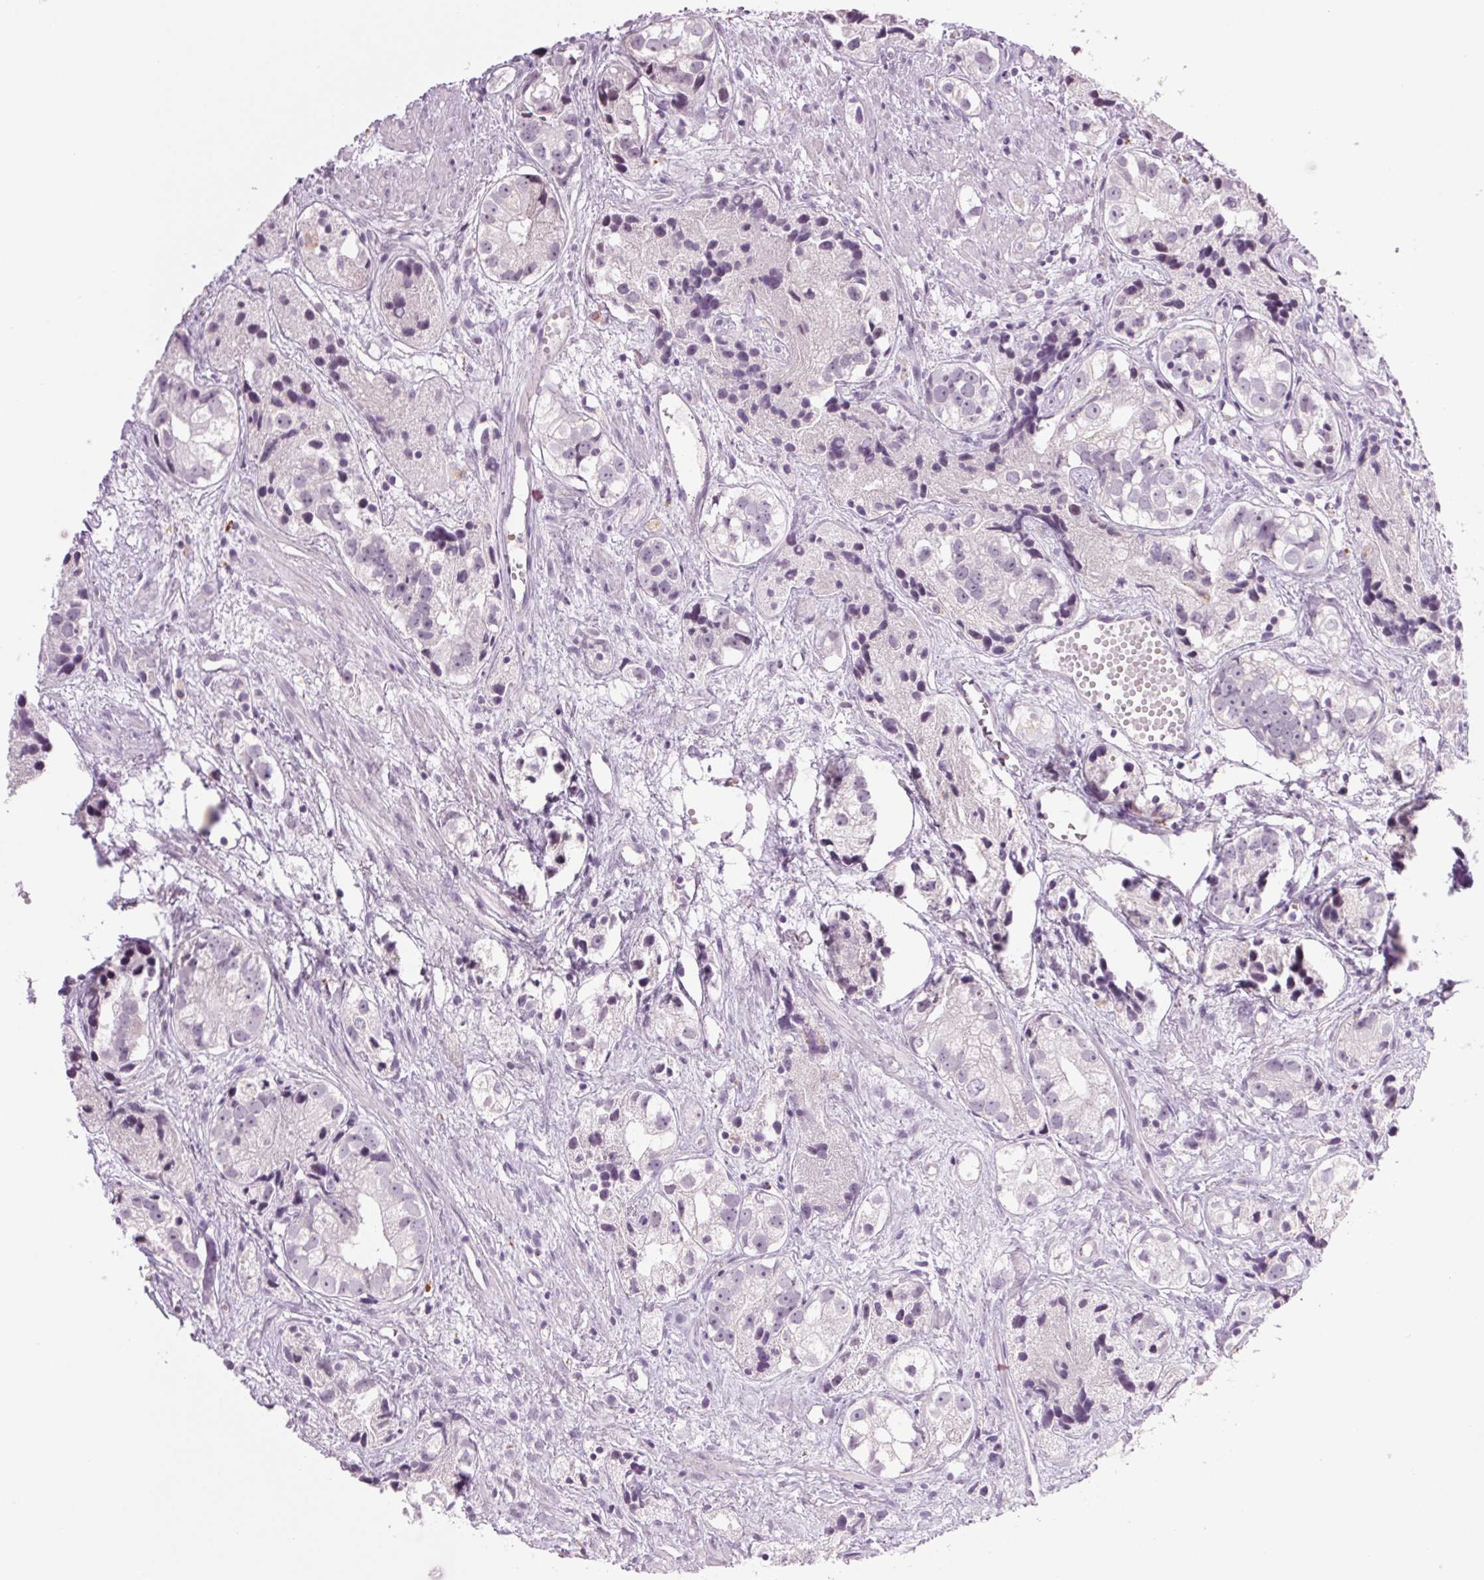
{"staining": {"intensity": "negative", "quantity": "none", "location": "none"}, "tissue": "prostate cancer", "cell_type": "Tumor cells", "image_type": "cancer", "snomed": [{"axis": "morphology", "description": "Adenocarcinoma, High grade"}, {"axis": "topography", "description": "Prostate"}], "caption": "High power microscopy micrograph of an immunohistochemistry image of adenocarcinoma (high-grade) (prostate), revealing no significant staining in tumor cells.", "gene": "MPO", "patient": {"sex": "male", "age": 68}}